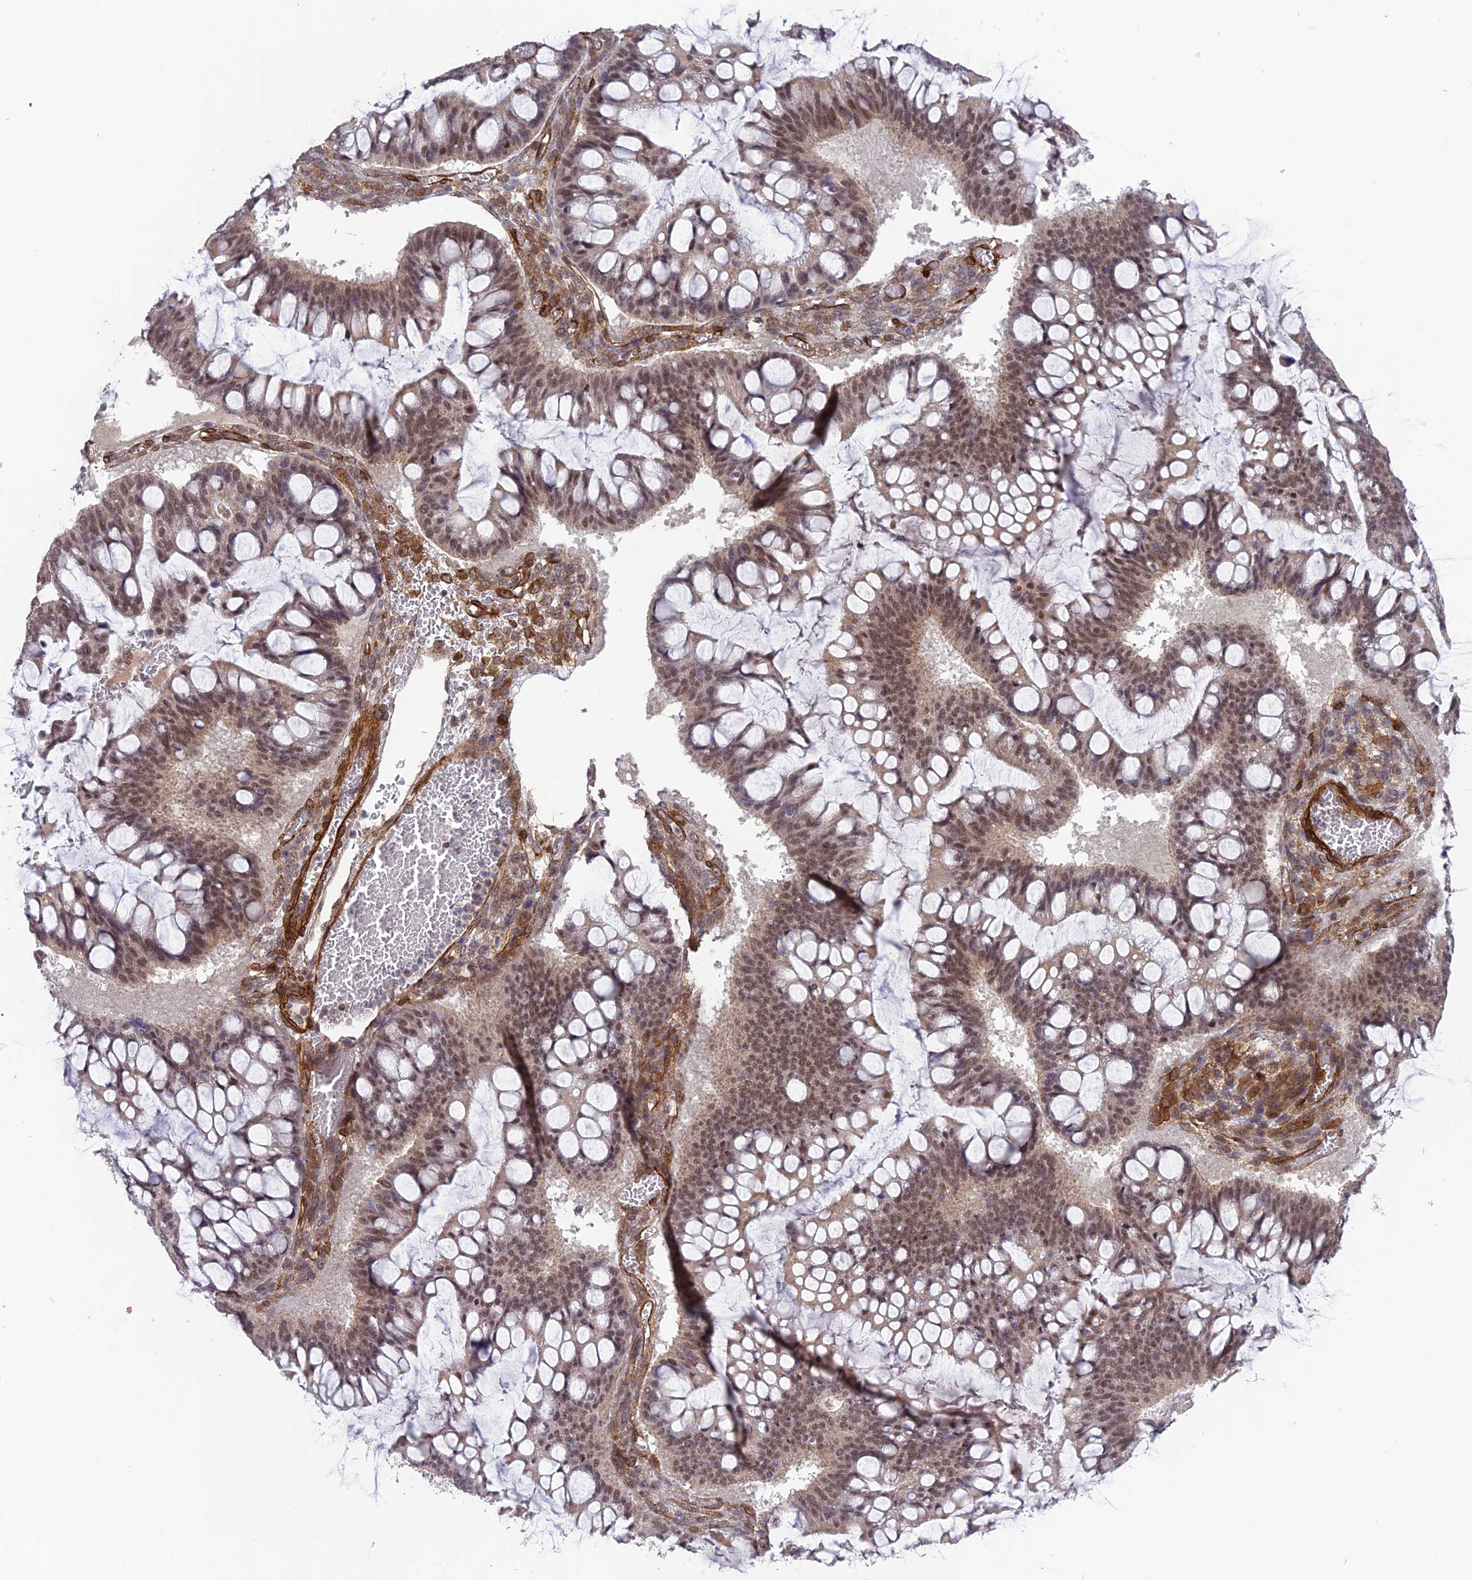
{"staining": {"intensity": "moderate", "quantity": ">75%", "location": "nuclear"}, "tissue": "ovarian cancer", "cell_type": "Tumor cells", "image_type": "cancer", "snomed": [{"axis": "morphology", "description": "Cystadenocarcinoma, mucinous, NOS"}, {"axis": "topography", "description": "Ovary"}], "caption": "The immunohistochemical stain highlights moderate nuclear staining in tumor cells of ovarian cancer (mucinous cystadenocarcinoma) tissue.", "gene": "TNS1", "patient": {"sex": "female", "age": 73}}